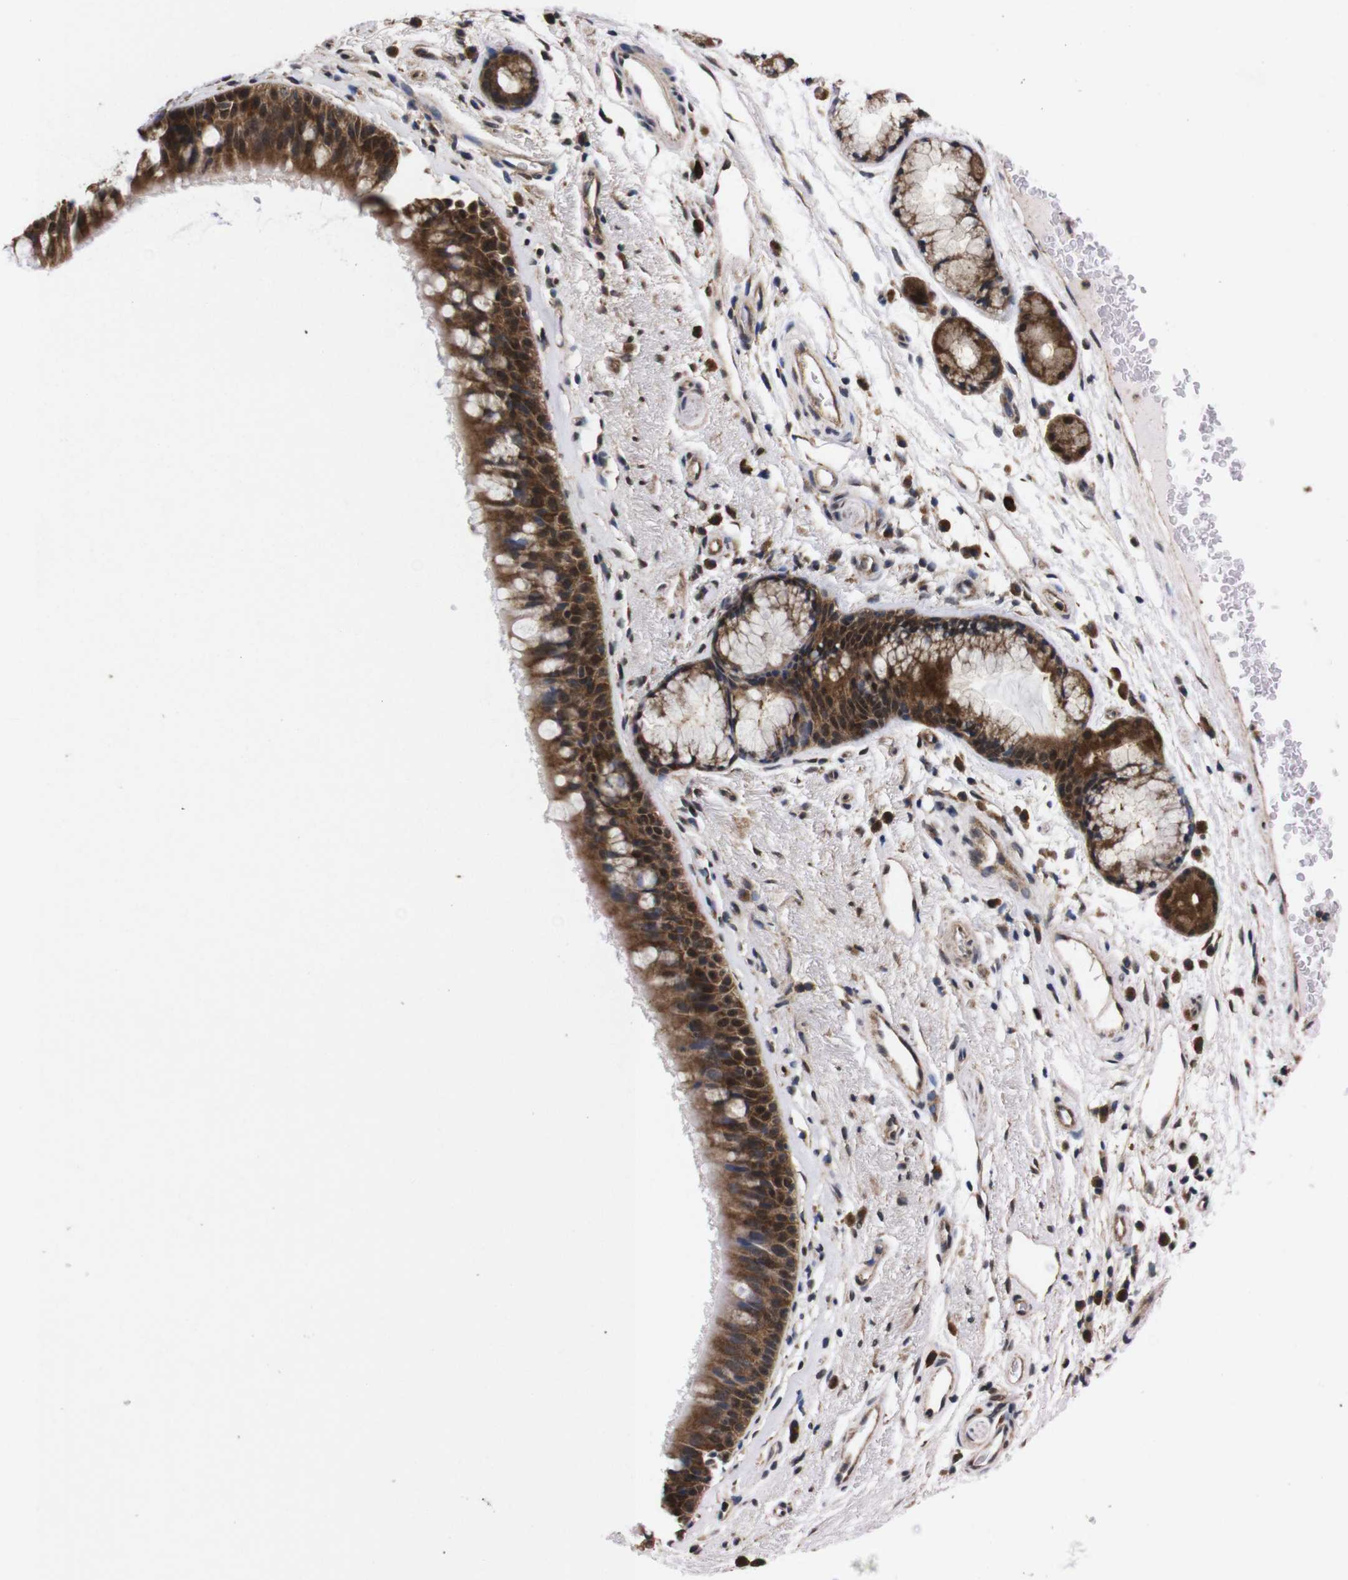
{"staining": {"intensity": "moderate", "quantity": ">75%", "location": "cytoplasmic/membranous,nuclear"}, "tissue": "bronchus", "cell_type": "Respiratory epithelial cells", "image_type": "normal", "snomed": [{"axis": "morphology", "description": "Normal tissue, NOS"}, {"axis": "topography", "description": "Bronchus"}], "caption": "This micrograph exhibits normal bronchus stained with immunohistochemistry to label a protein in brown. The cytoplasmic/membranous,nuclear of respiratory epithelial cells show moderate positivity for the protein. Nuclei are counter-stained blue.", "gene": "UBQLN2", "patient": {"sex": "female", "age": 54}}